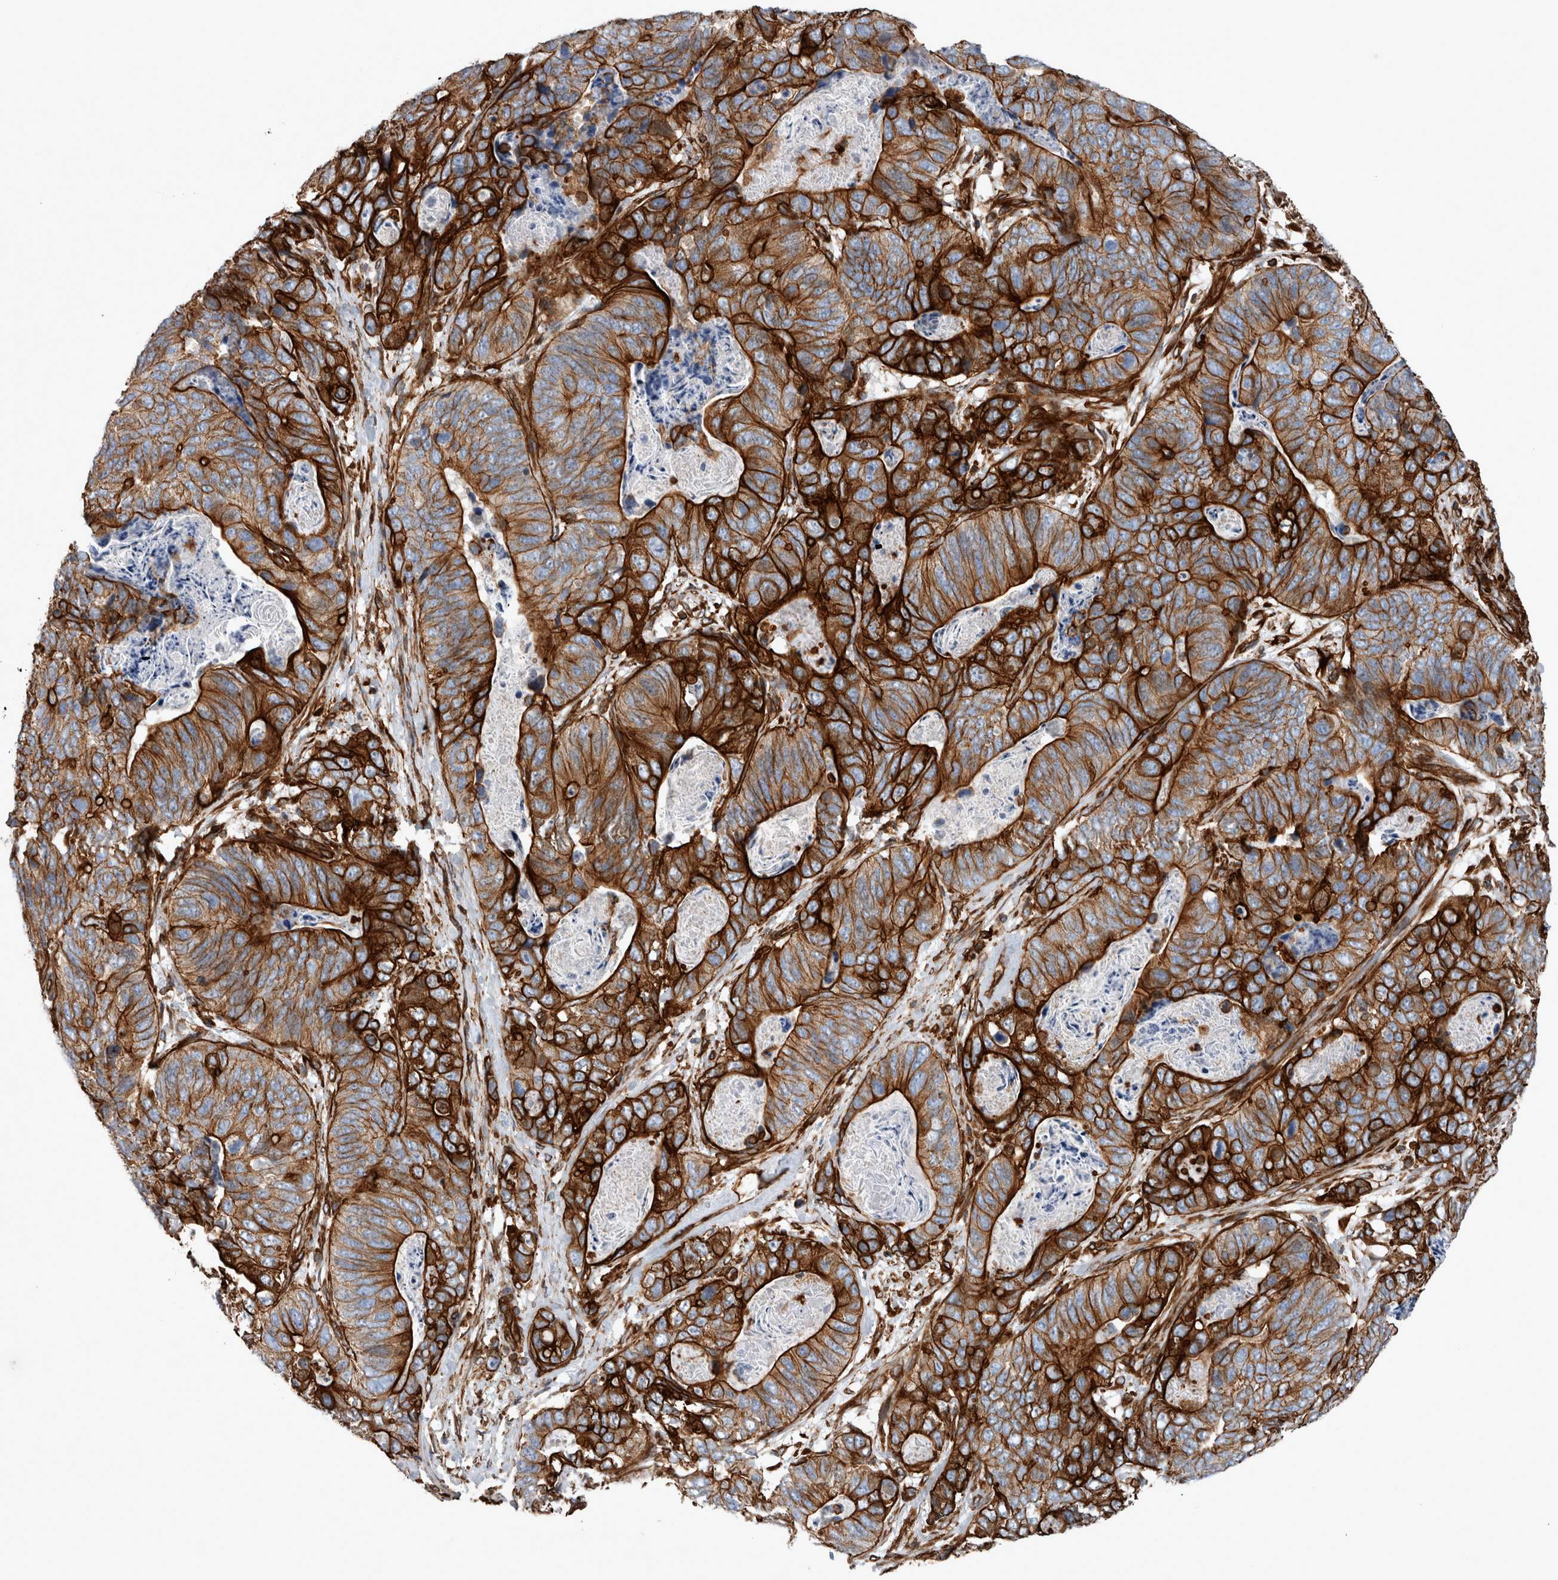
{"staining": {"intensity": "strong", "quantity": ">75%", "location": "cytoplasmic/membranous"}, "tissue": "stomach cancer", "cell_type": "Tumor cells", "image_type": "cancer", "snomed": [{"axis": "morphology", "description": "Normal tissue, NOS"}, {"axis": "morphology", "description": "Adenocarcinoma, NOS"}, {"axis": "topography", "description": "Stomach"}], "caption": "Protein positivity by IHC demonstrates strong cytoplasmic/membranous positivity in approximately >75% of tumor cells in stomach cancer (adenocarcinoma).", "gene": "PLEC", "patient": {"sex": "female", "age": 89}}